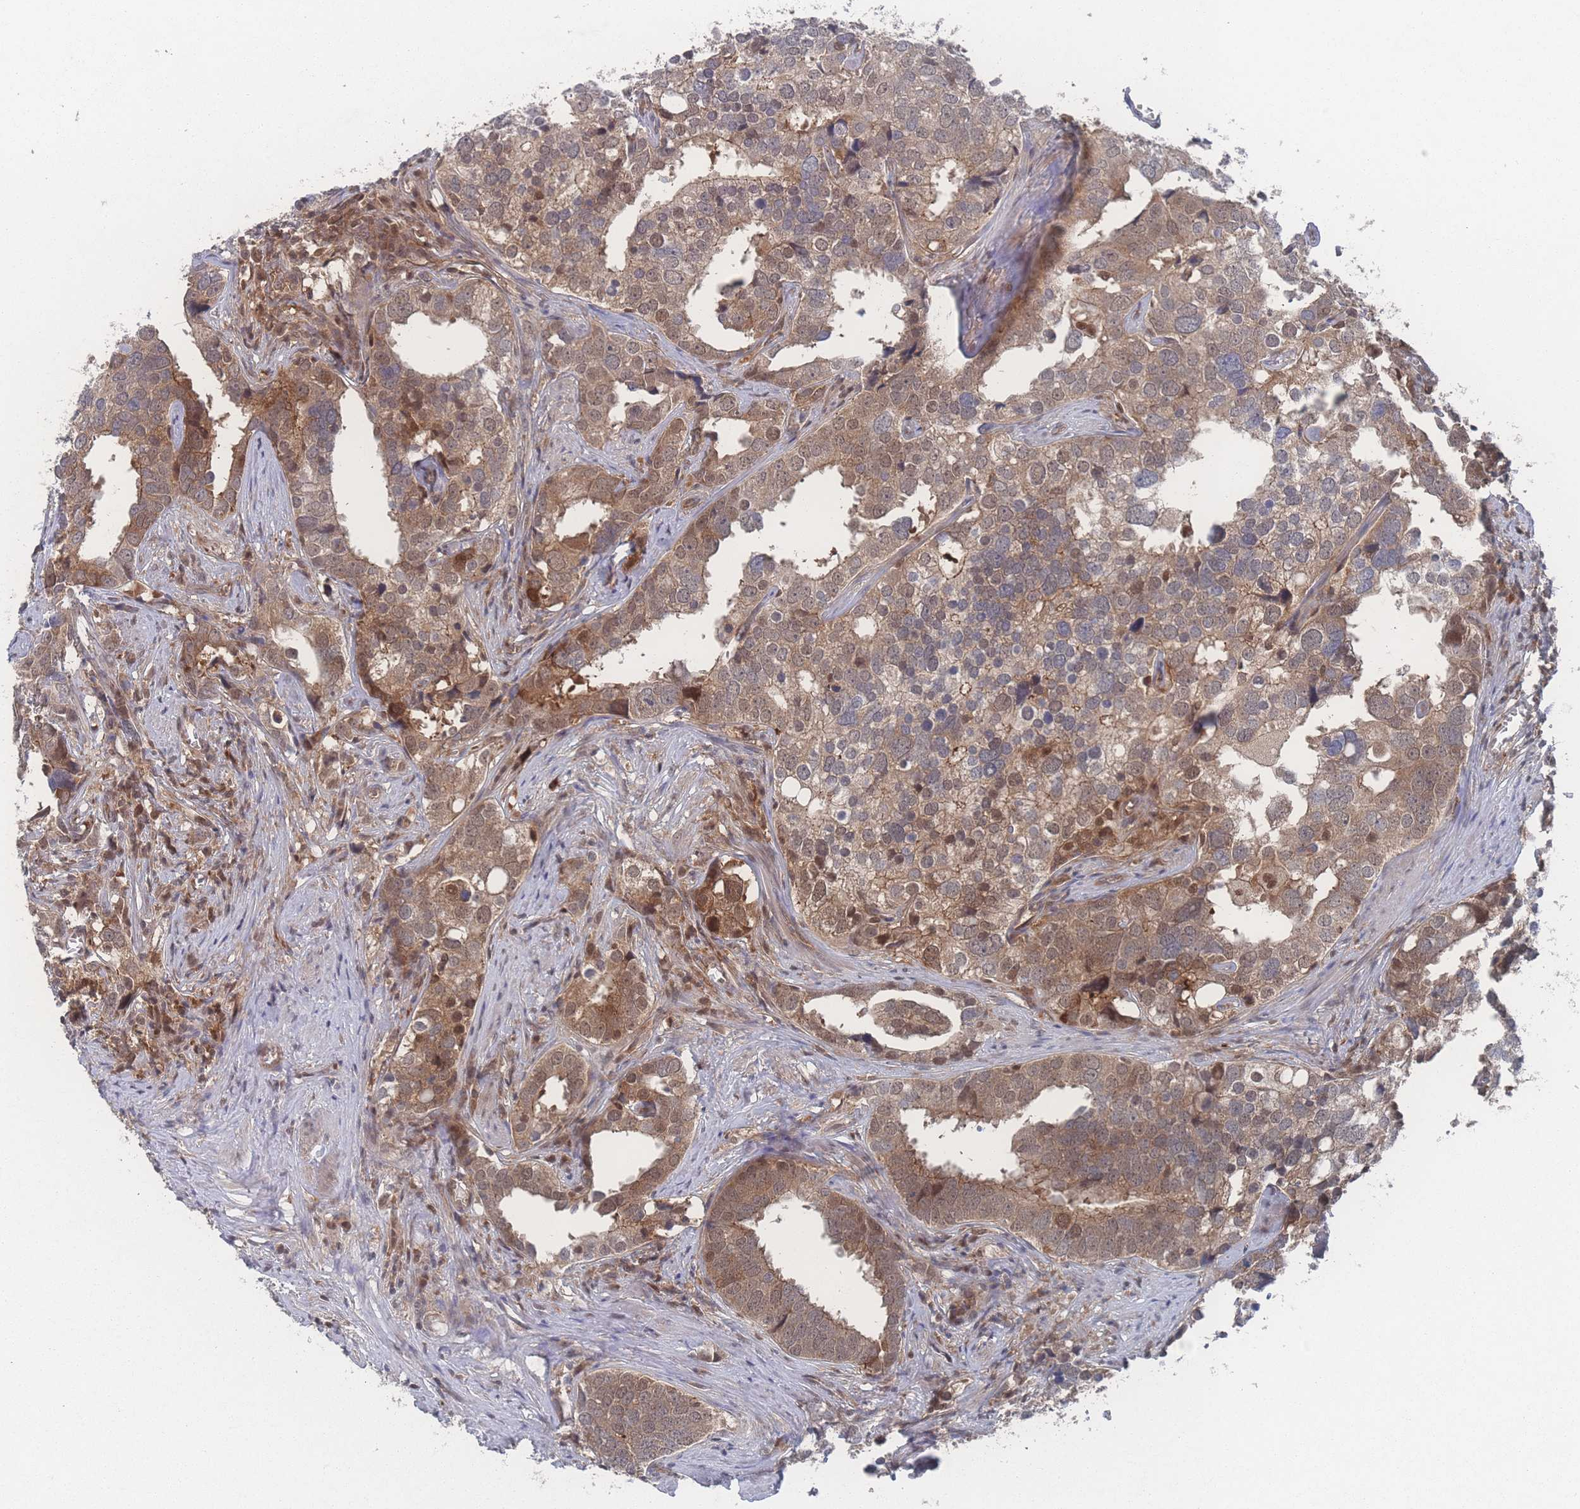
{"staining": {"intensity": "moderate", "quantity": ">75%", "location": "cytoplasmic/membranous,nuclear"}, "tissue": "prostate cancer", "cell_type": "Tumor cells", "image_type": "cancer", "snomed": [{"axis": "morphology", "description": "Adenocarcinoma, High grade"}, {"axis": "topography", "description": "Prostate"}], "caption": "A micrograph showing moderate cytoplasmic/membranous and nuclear positivity in about >75% of tumor cells in high-grade adenocarcinoma (prostate), as visualized by brown immunohistochemical staining.", "gene": "PSMA1", "patient": {"sex": "male", "age": 71}}